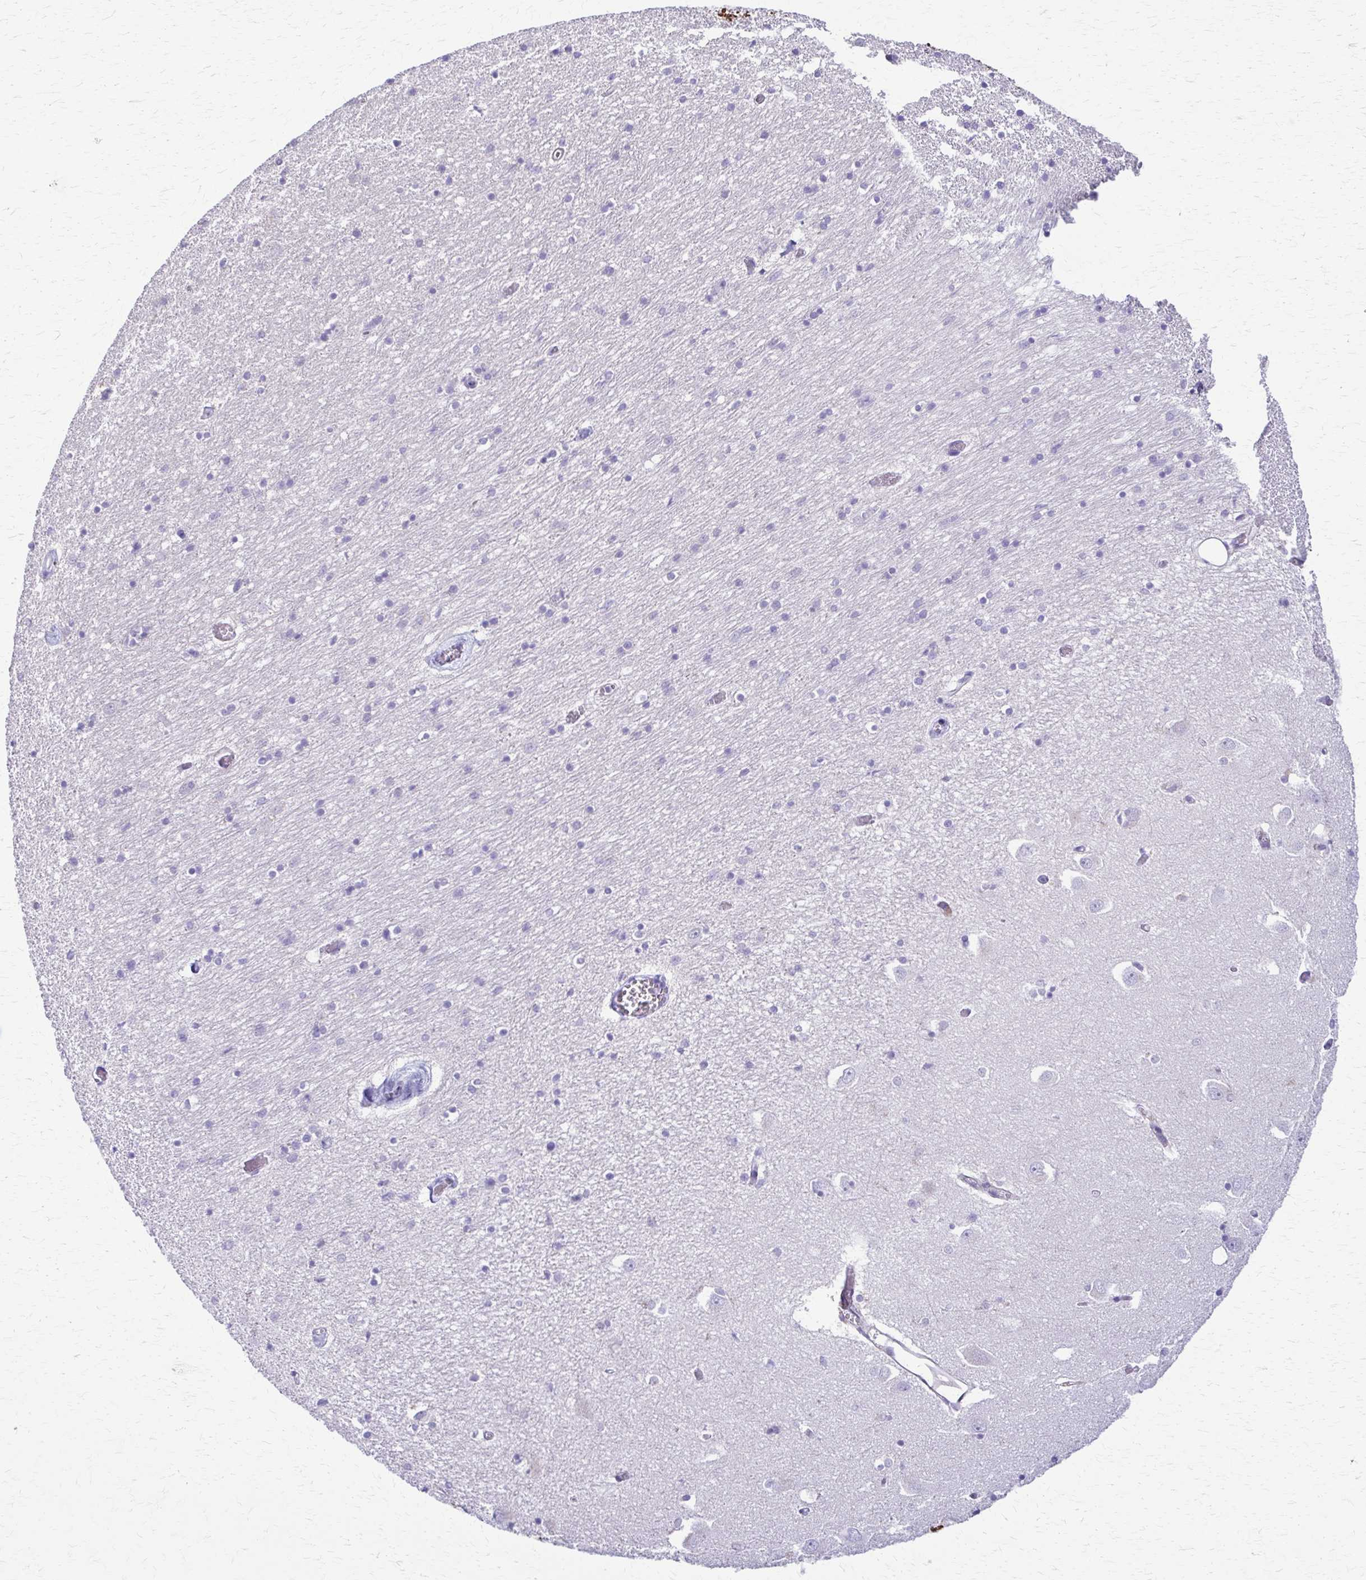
{"staining": {"intensity": "negative", "quantity": "none", "location": "none"}, "tissue": "caudate", "cell_type": "Glial cells", "image_type": "normal", "snomed": [{"axis": "morphology", "description": "Normal tissue, NOS"}, {"axis": "topography", "description": "Lateral ventricle wall"}, {"axis": "topography", "description": "Hippocampus"}], "caption": "This is an immunohistochemistry (IHC) micrograph of unremarkable caudate. There is no positivity in glial cells.", "gene": "DSP", "patient": {"sex": "female", "age": 63}}